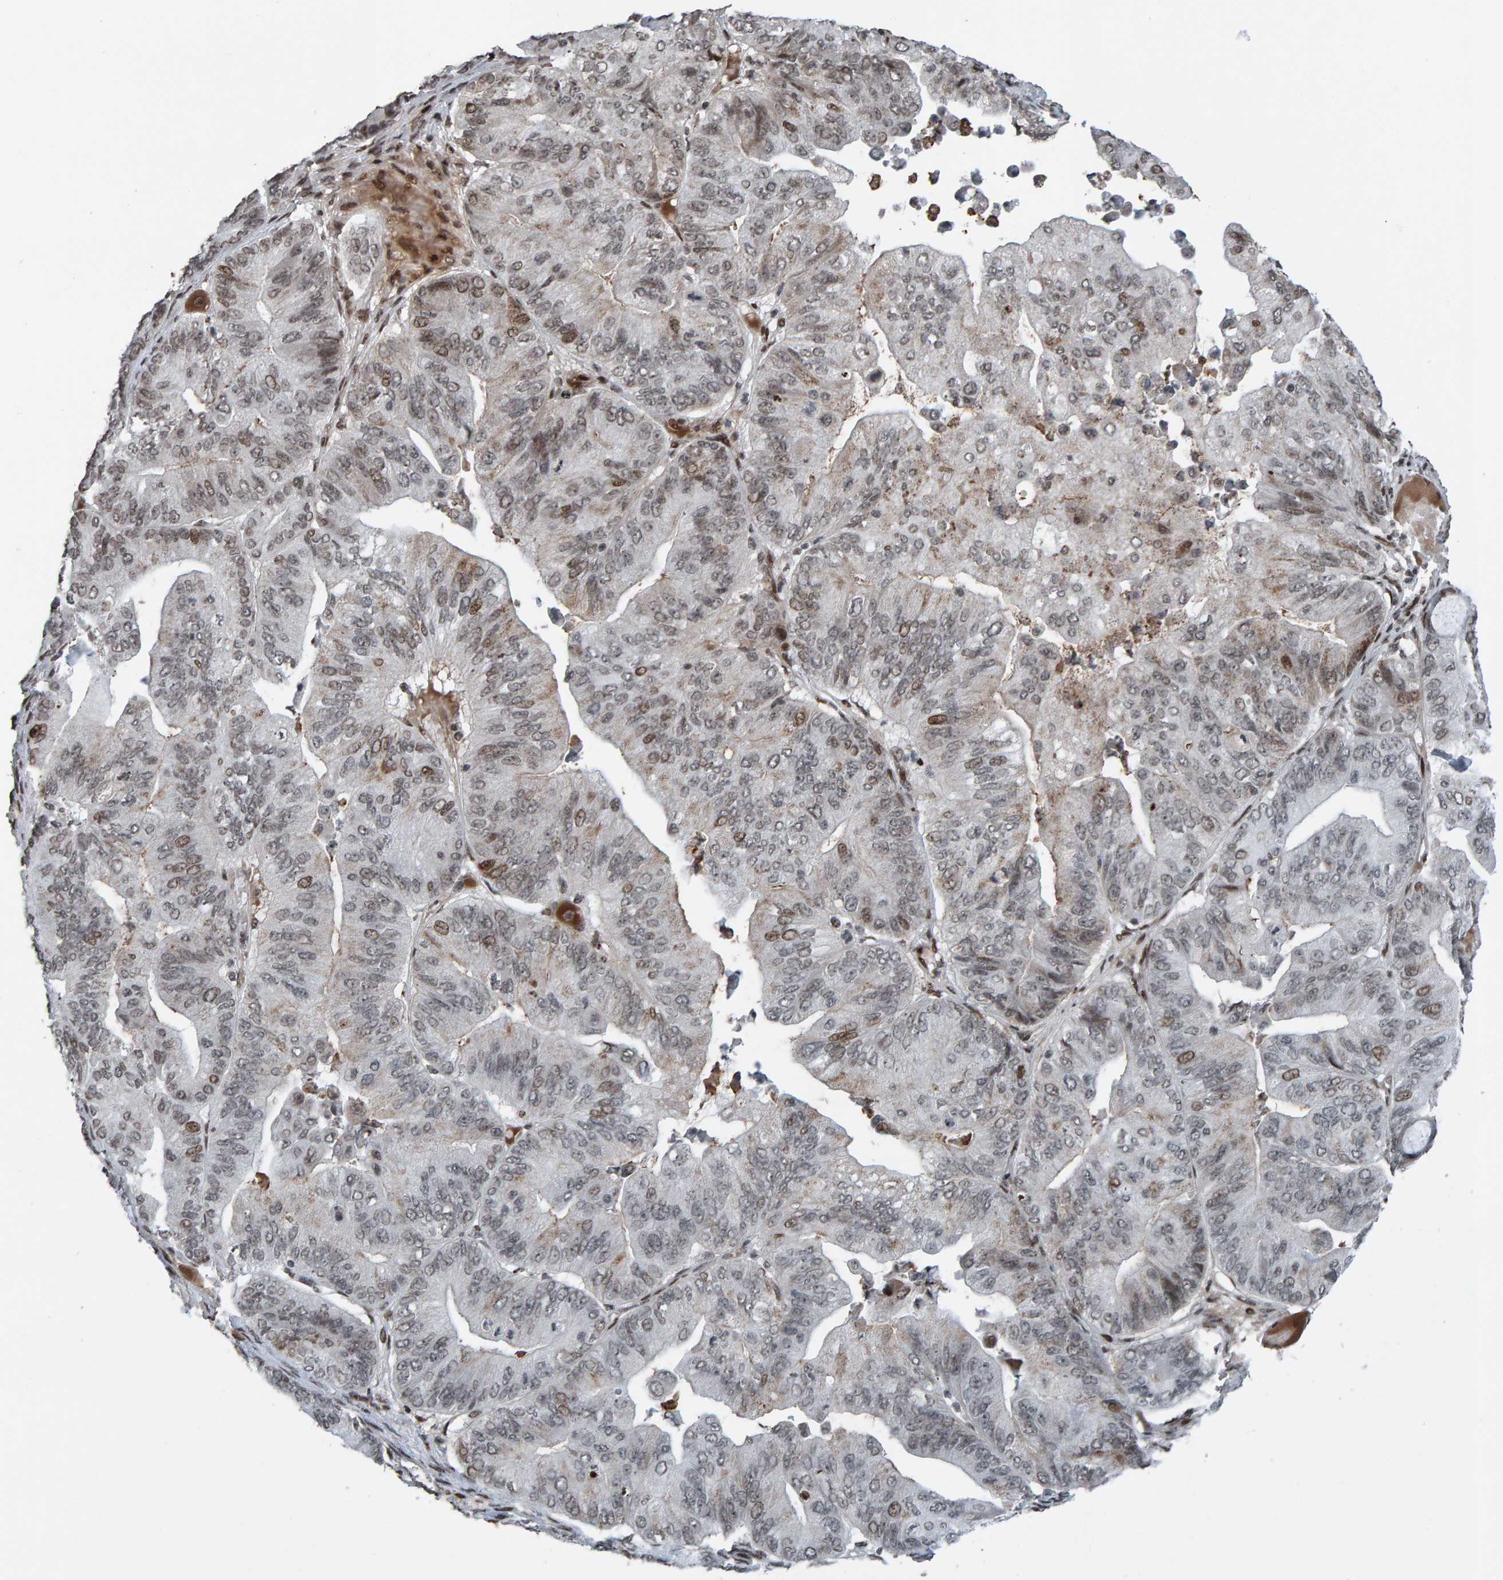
{"staining": {"intensity": "moderate", "quantity": "<25%", "location": "cytoplasmic/membranous,nuclear"}, "tissue": "ovarian cancer", "cell_type": "Tumor cells", "image_type": "cancer", "snomed": [{"axis": "morphology", "description": "Cystadenocarcinoma, mucinous, NOS"}, {"axis": "topography", "description": "Ovary"}], "caption": "Moderate cytoplasmic/membranous and nuclear expression for a protein is present in approximately <25% of tumor cells of mucinous cystadenocarcinoma (ovarian) using immunohistochemistry (IHC).", "gene": "ZNF366", "patient": {"sex": "female", "age": 61}}